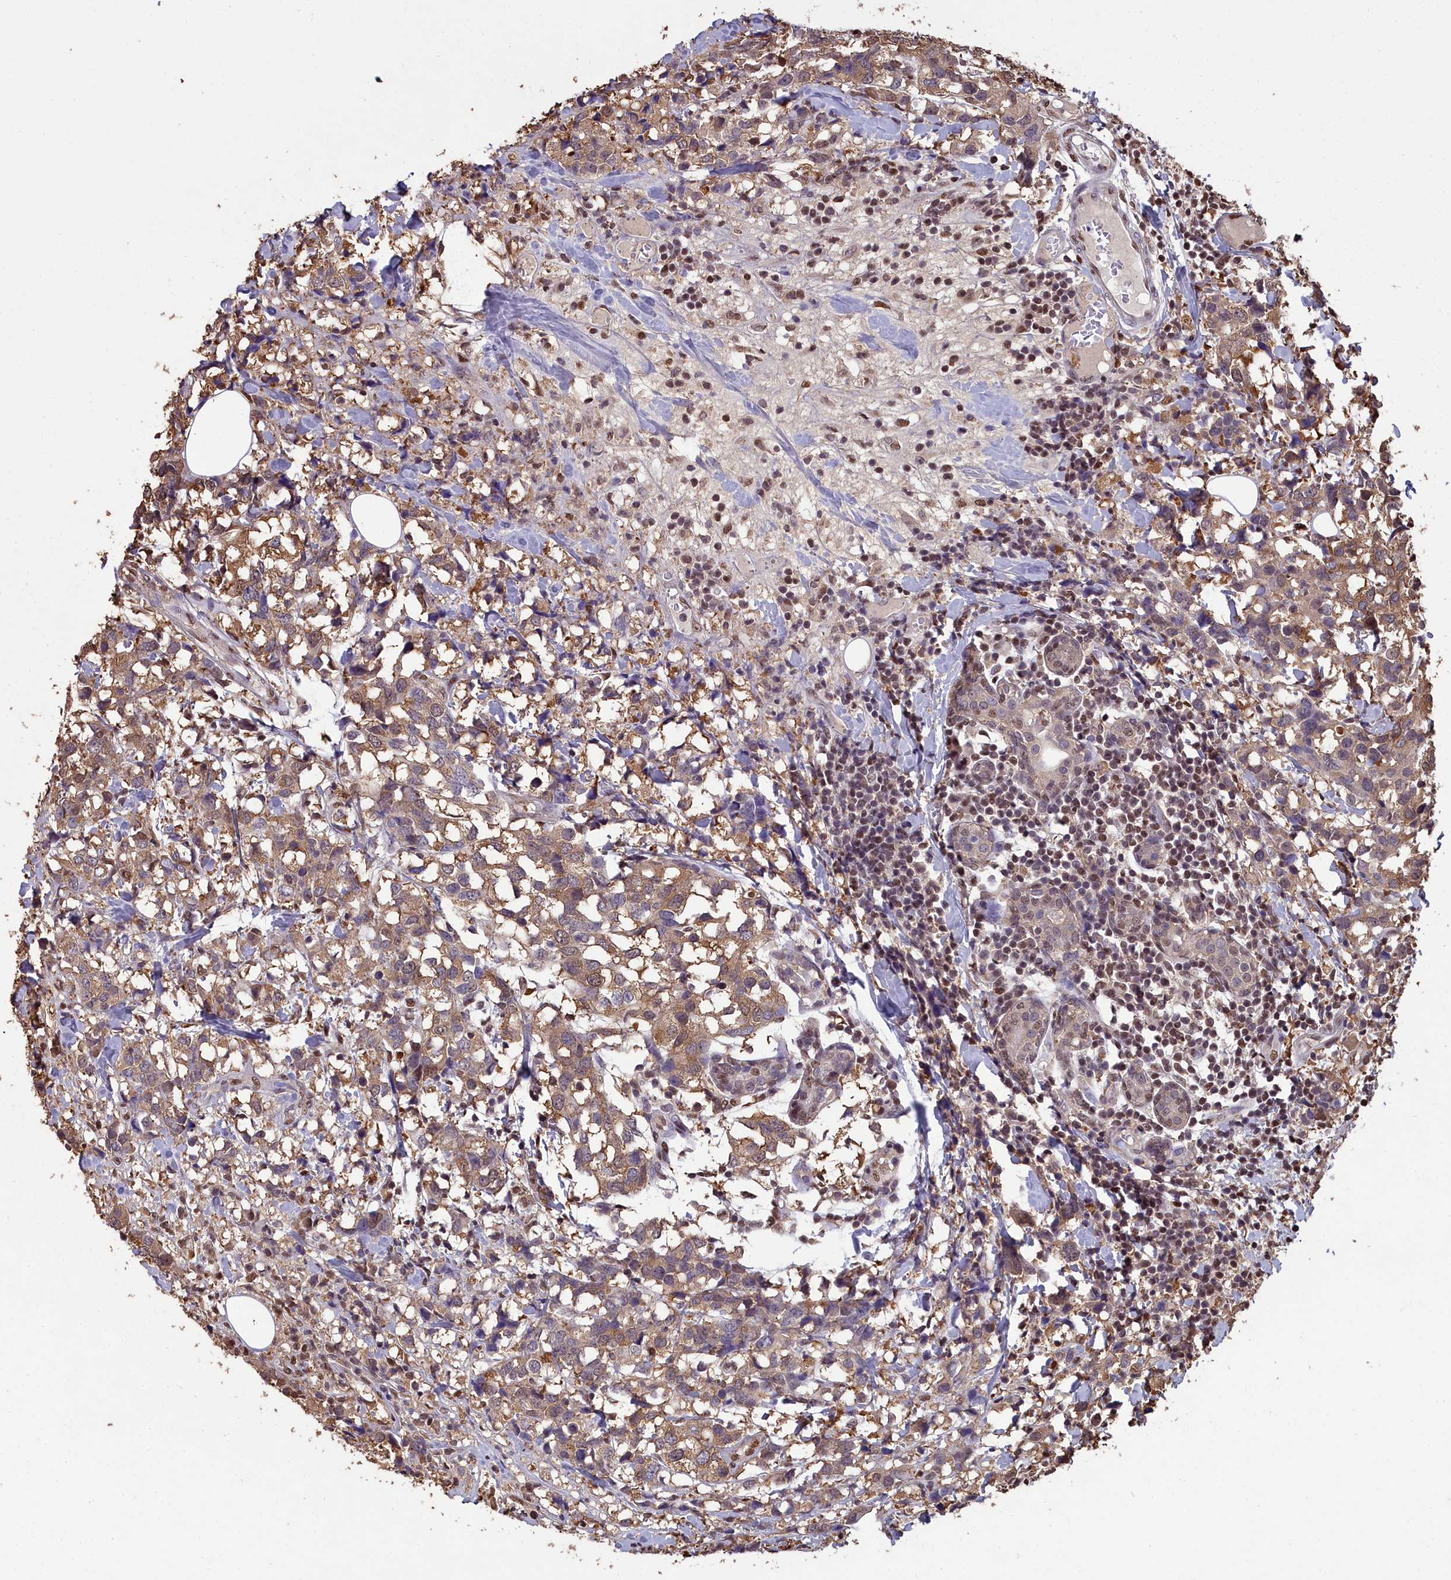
{"staining": {"intensity": "moderate", "quantity": ">75%", "location": "cytoplasmic/membranous,nuclear"}, "tissue": "breast cancer", "cell_type": "Tumor cells", "image_type": "cancer", "snomed": [{"axis": "morphology", "description": "Lobular carcinoma"}, {"axis": "topography", "description": "Breast"}], "caption": "Moderate cytoplasmic/membranous and nuclear positivity for a protein is seen in about >75% of tumor cells of lobular carcinoma (breast) using immunohistochemistry.", "gene": "GAPDH", "patient": {"sex": "female", "age": 59}}